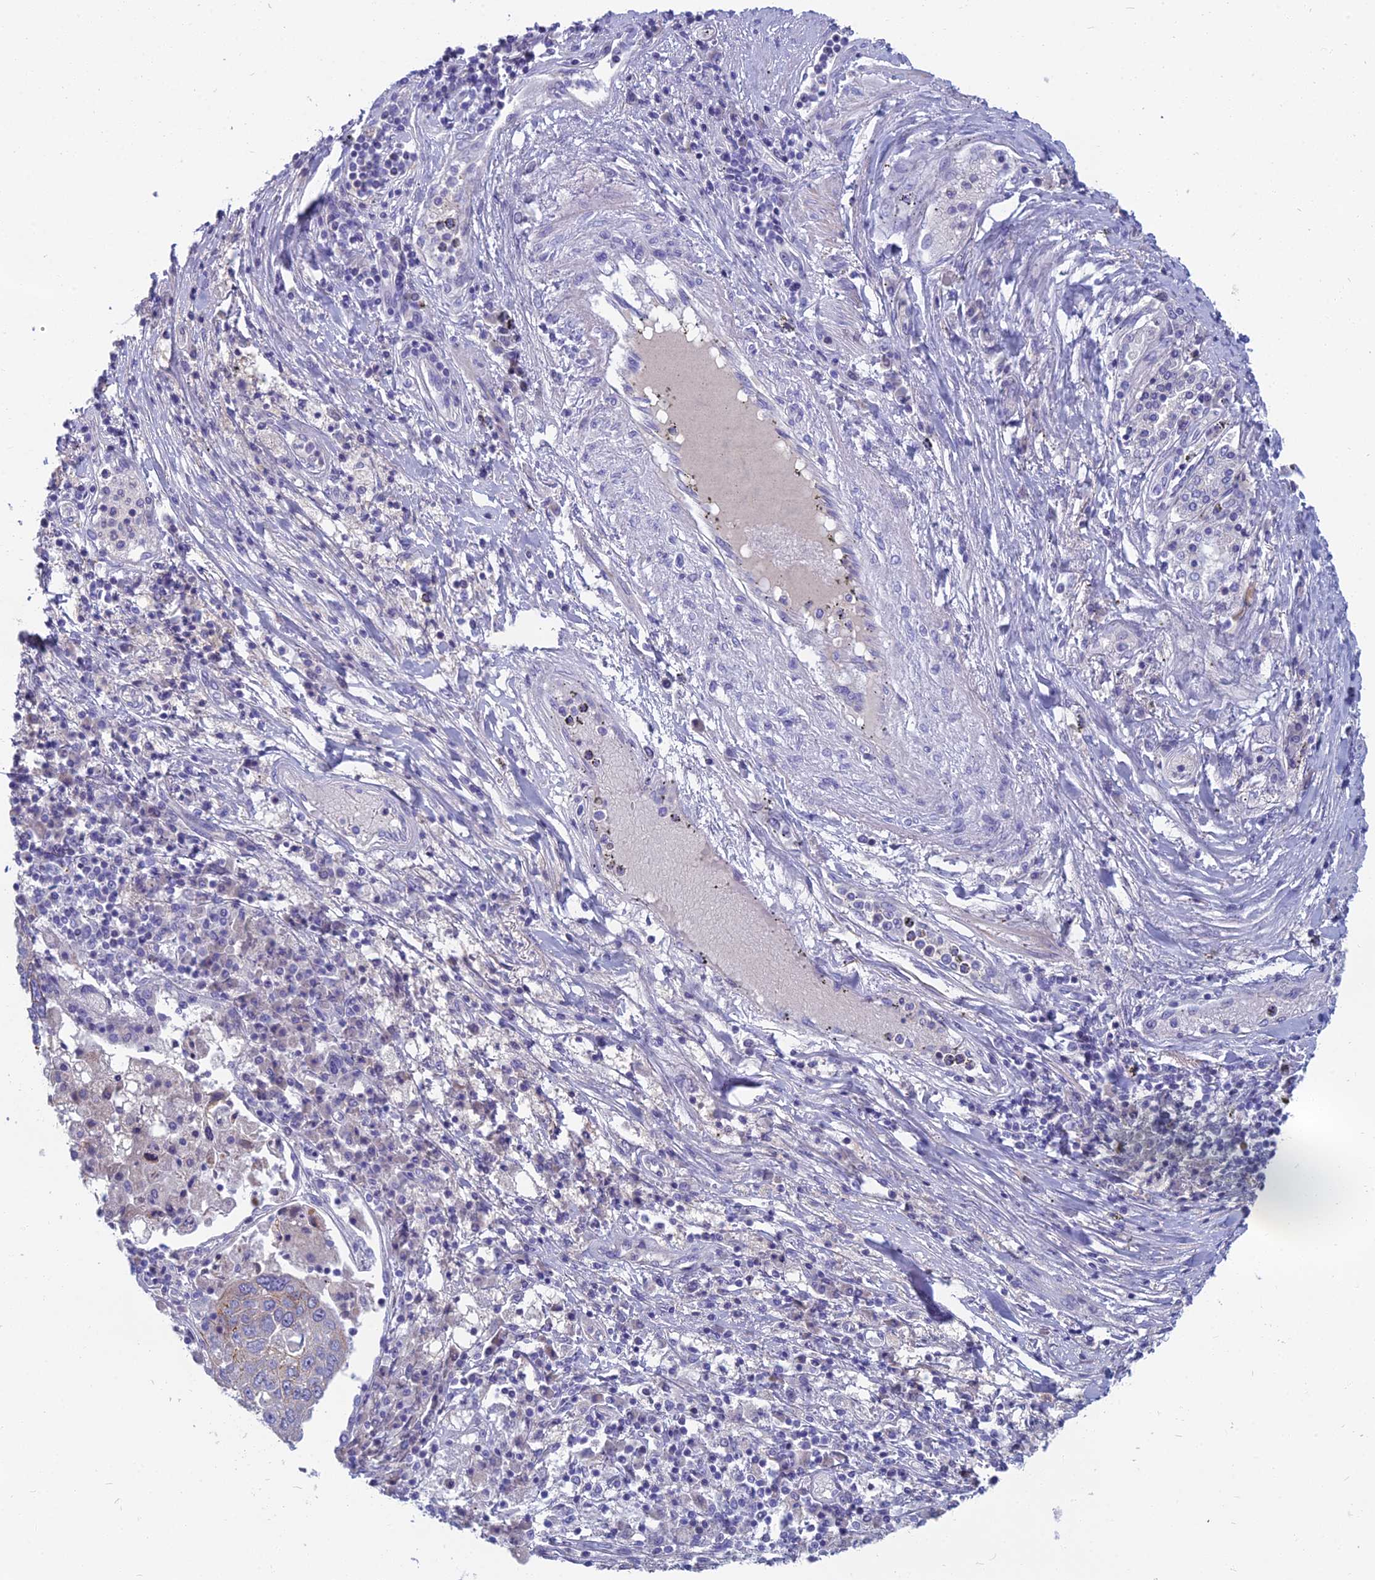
{"staining": {"intensity": "negative", "quantity": "none", "location": "none"}, "tissue": "lung cancer", "cell_type": "Tumor cells", "image_type": "cancer", "snomed": [{"axis": "morphology", "description": "Squamous cell carcinoma, NOS"}, {"axis": "topography", "description": "Lung"}], "caption": "The histopathology image exhibits no significant positivity in tumor cells of lung cancer (squamous cell carcinoma).", "gene": "SPTLC3", "patient": {"sex": "male", "age": 65}}